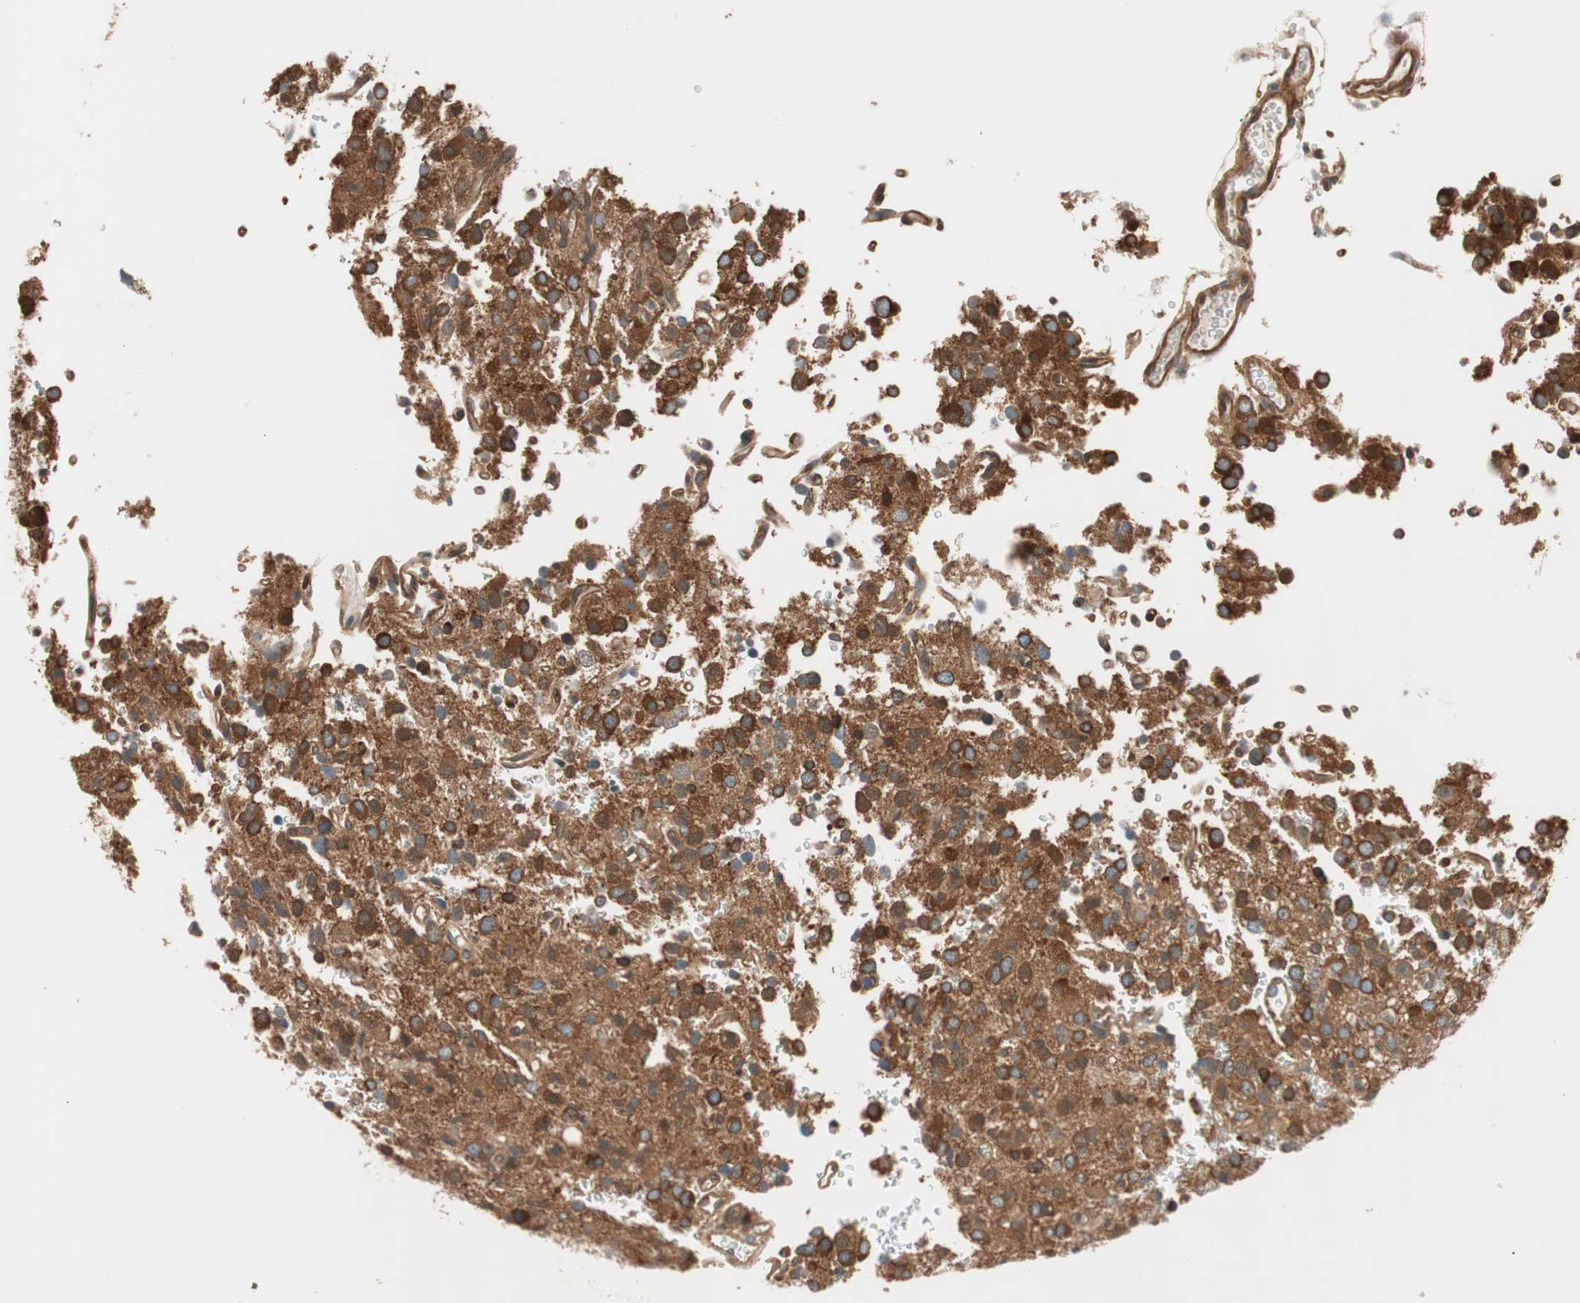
{"staining": {"intensity": "strong", "quantity": ">75%", "location": "cytoplasmic/membranous"}, "tissue": "glioma", "cell_type": "Tumor cells", "image_type": "cancer", "snomed": [{"axis": "morphology", "description": "Glioma, malignant, High grade"}, {"axis": "topography", "description": "Brain"}], "caption": "Glioma tissue exhibits strong cytoplasmic/membranous expression in approximately >75% of tumor cells, visualized by immunohistochemistry.", "gene": "WASL", "patient": {"sex": "male", "age": 47}}